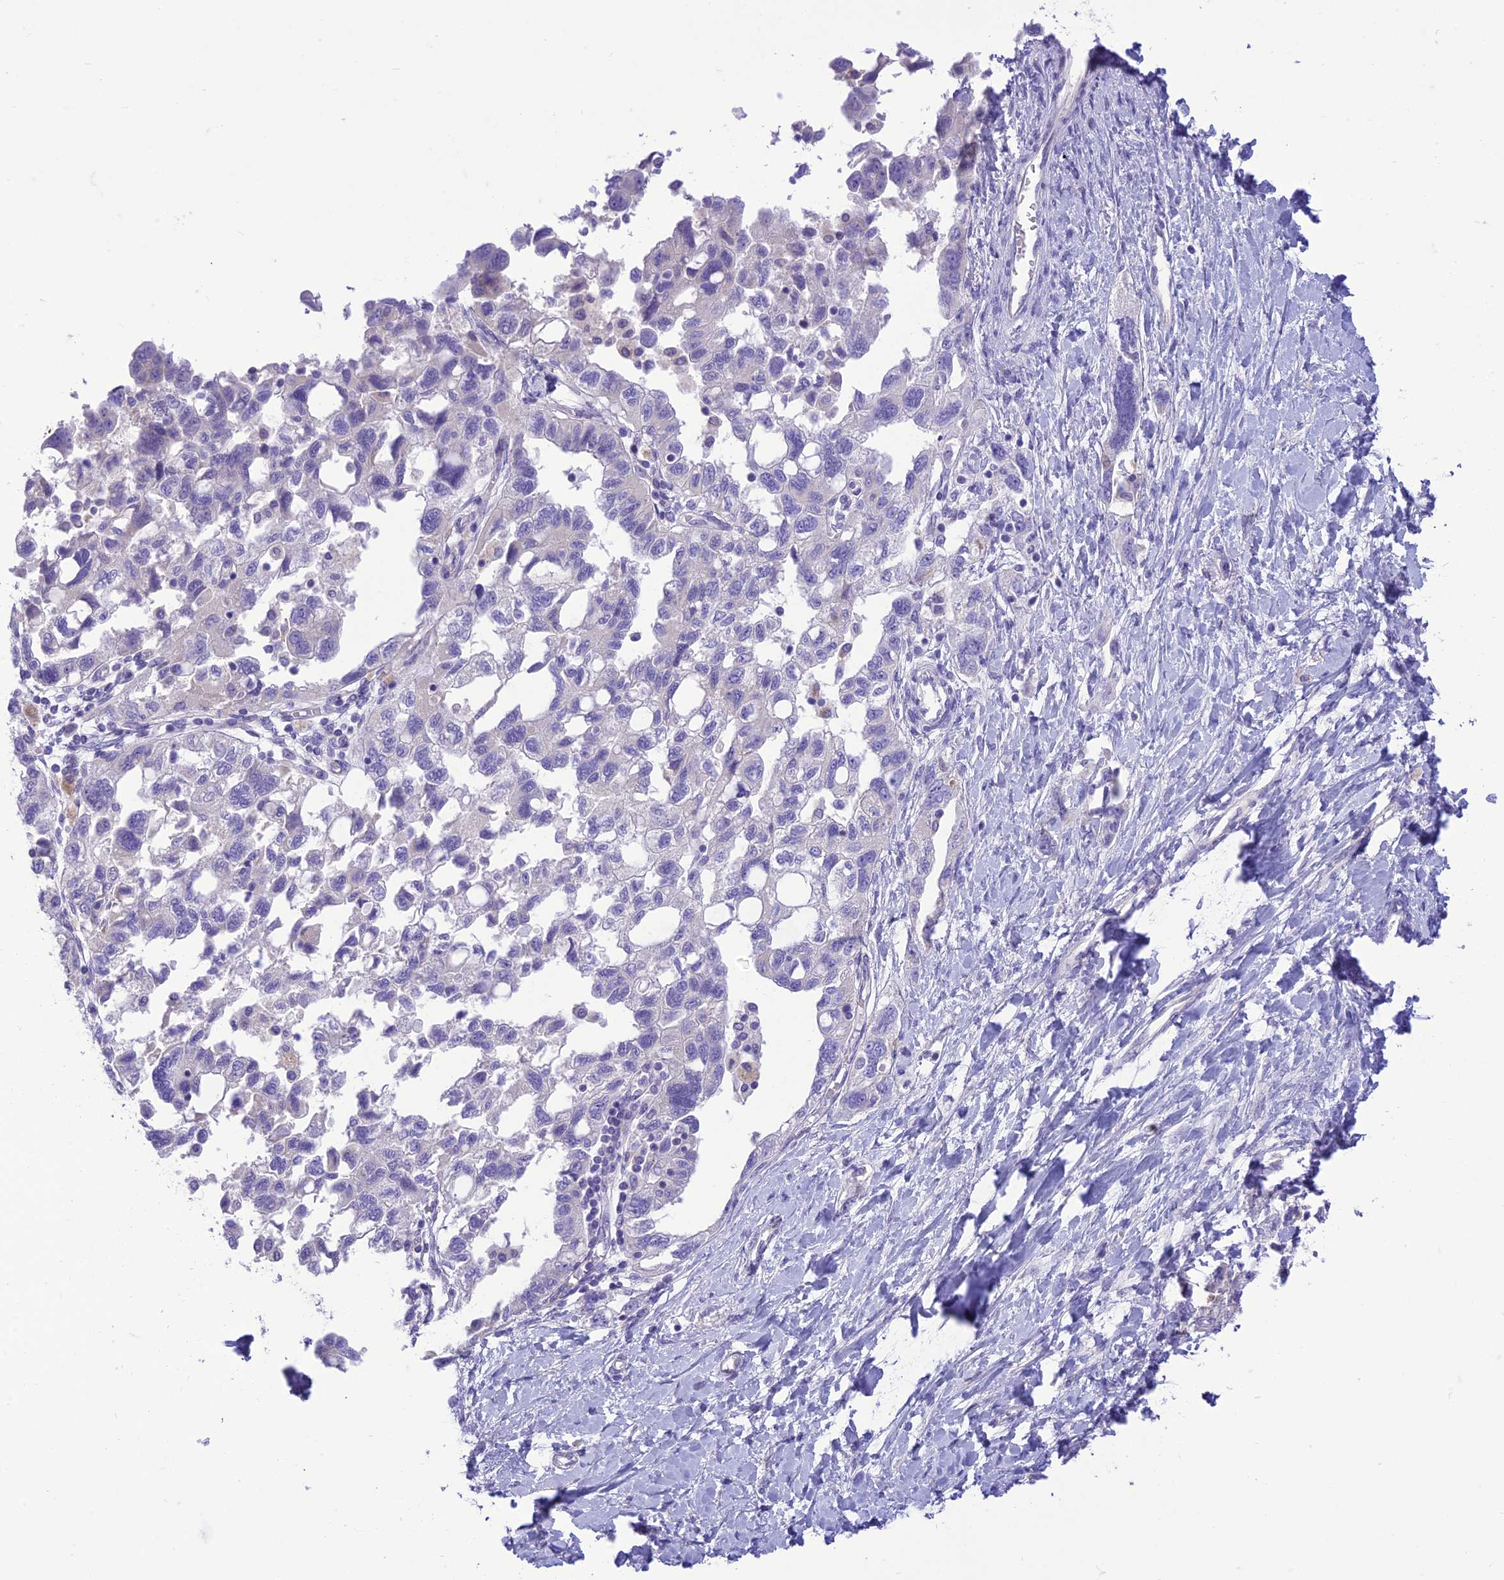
{"staining": {"intensity": "negative", "quantity": "none", "location": "none"}, "tissue": "ovarian cancer", "cell_type": "Tumor cells", "image_type": "cancer", "snomed": [{"axis": "morphology", "description": "Carcinoma, NOS"}, {"axis": "morphology", "description": "Cystadenocarcinoma, serous, NOS"}, {"axis": "topography", "description": "Ovary"}], "caption": "Tumor cells are negative for protein expression in human ovarian cancer.", "gene": "DHDH", "patient": {"sex": "female", "age": 69}}